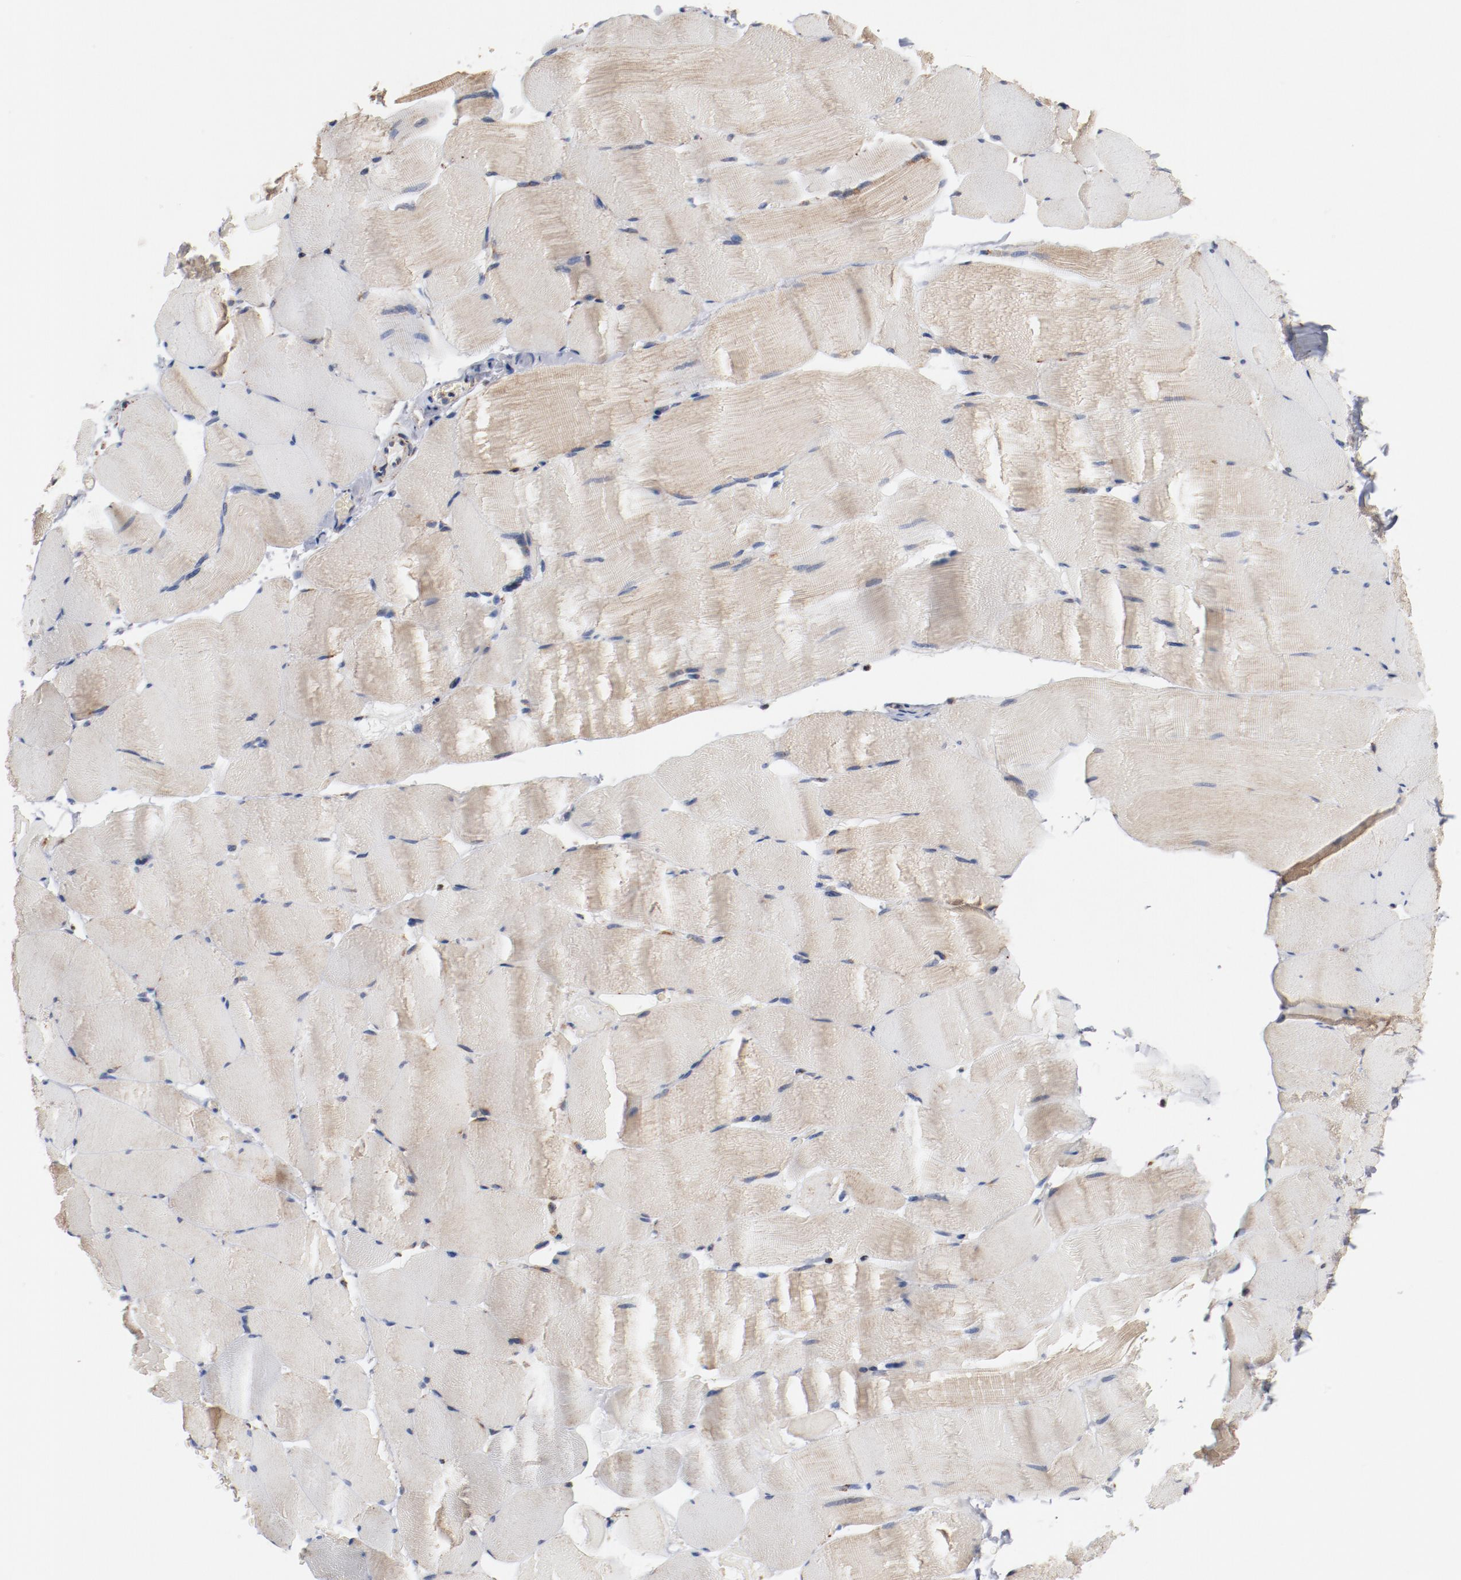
{"staining": {"intensity": "weak", "quantity": "25%-75%", "location": "cytoplasmic/membranous"}, "tissue": "skeletal muscle", "cell_type": "Myocytes", "image_type": "normal", "snomed": [{"axis": "morphology", "description": "Normal tissue, NOS"}, {"axis": "topography", "description": "Skeletal muscle"}], "caption": "Protein positivity by immunohistochemistry (IHC) shows weak cytoplasmic/membranous positivity in approximately 25%-75% of myocytes in normal skeletal muscle.", "gene": "NDUFS4", "patient": {"sex": "male", "age": 62}}